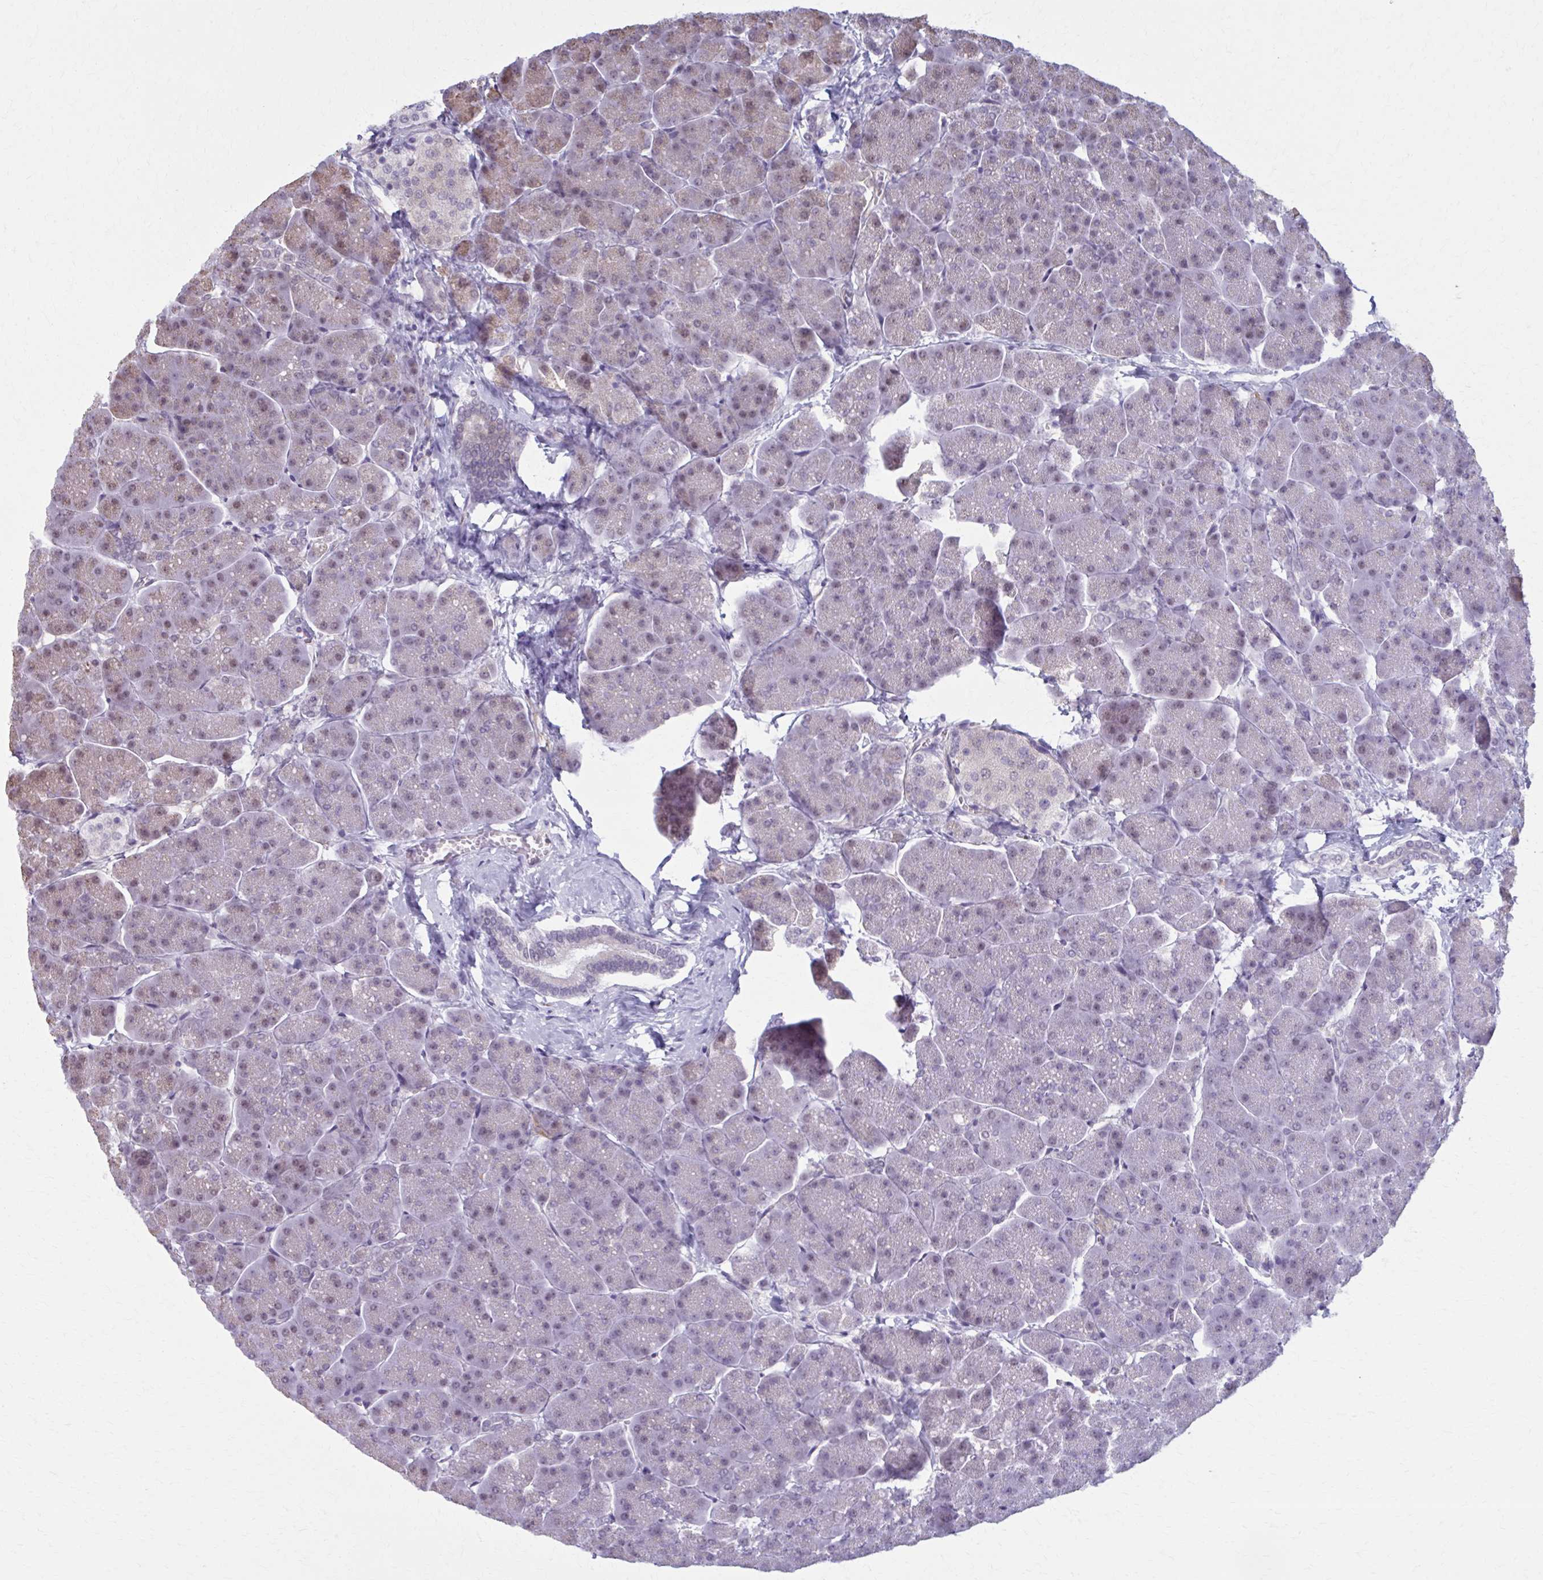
{"staining": {"intensity": "negative", "quantity": "none", "location": "none"}, "tissue": "pancreas", "cell_type": "Exocrine glandular cells", "image_type": "normal", "snomed": [{"axis": "morphology", "description": "Normal tissue, NOS"}, {"axis": "topography", "description": "Pancreas"}, {"axis": "topography", "description": "Peripheral nerve tissue"}], "caption": "High power microscopy histopathology image of an IHC image of normal pancreas, revealing no significant staining in exocrine glandular cells.", "gene": "NUMBL", "patient": {"sex": "male", "age": 54}}